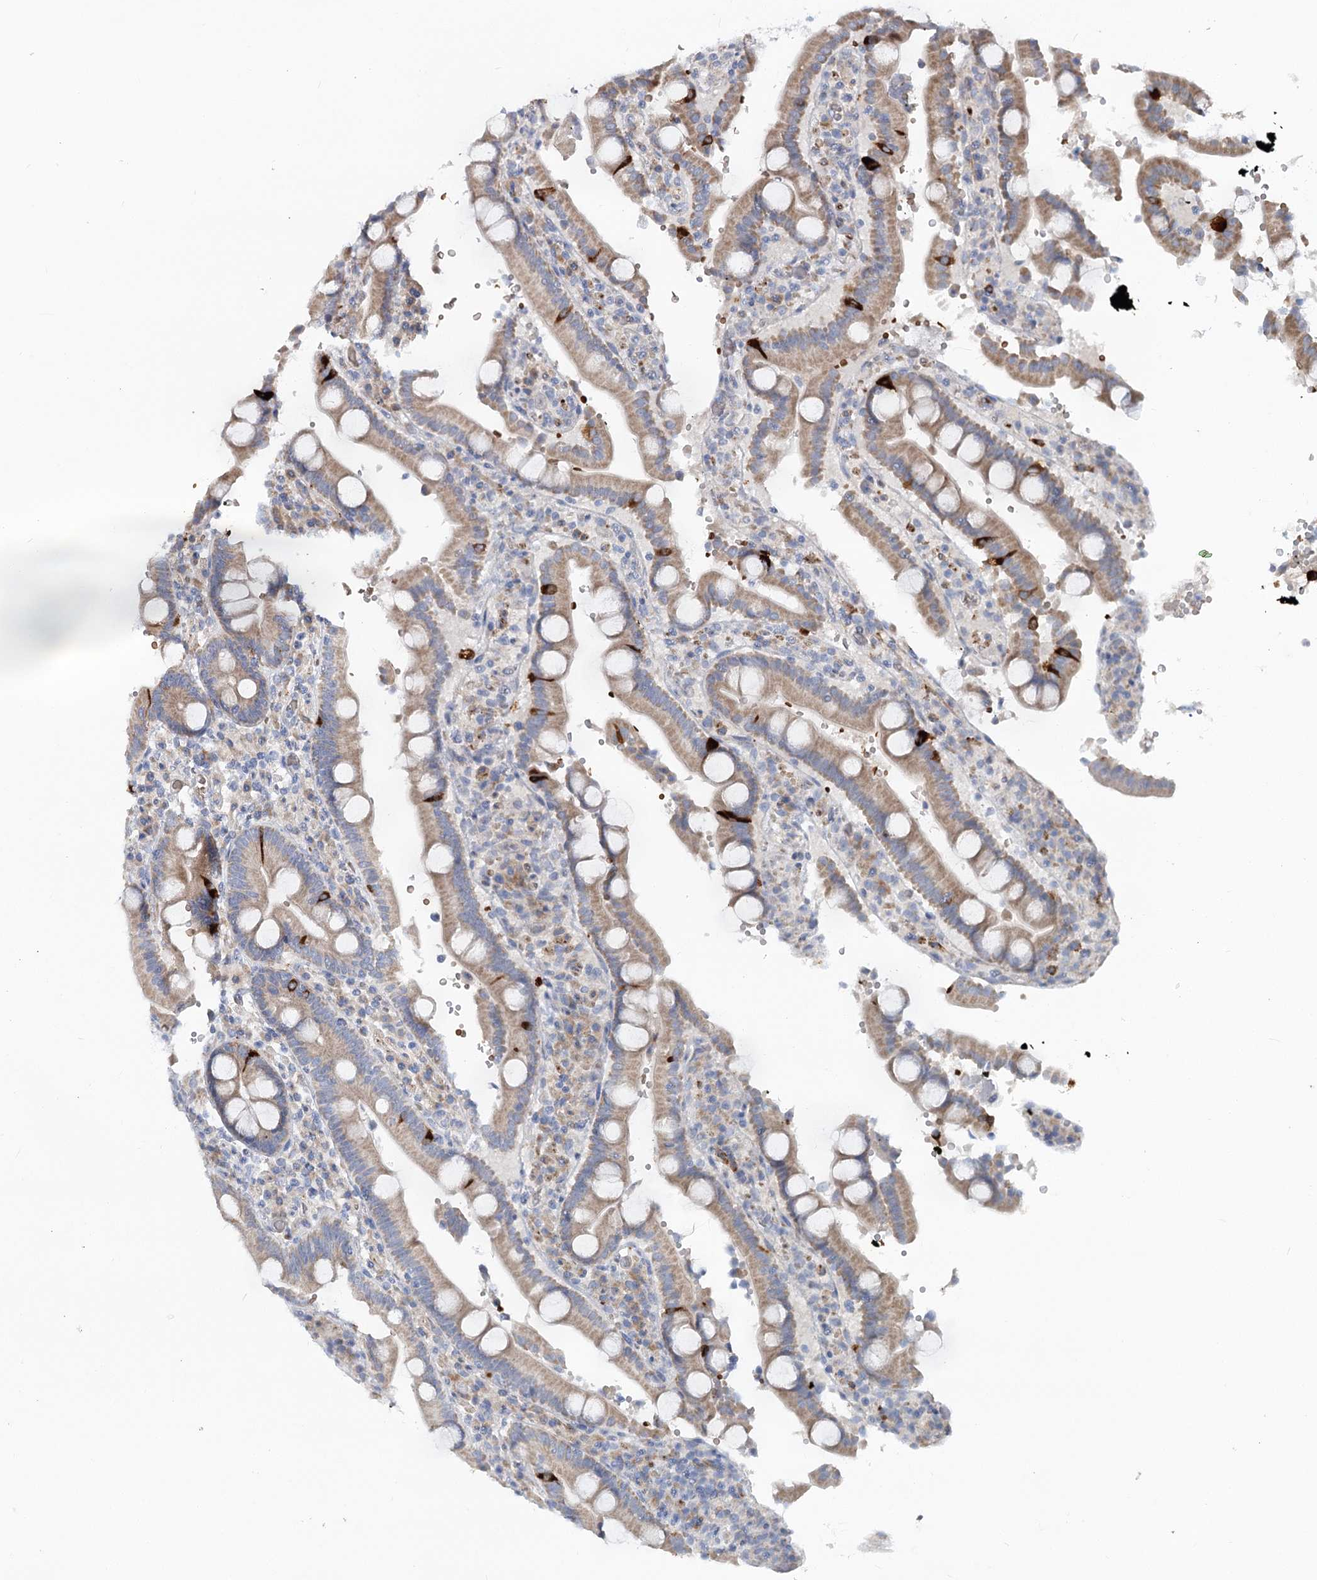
{"staining": {"intensity": "strong", "quantity": "<25%", "location": "cytoplasmic/membranous"}, "tissue": "duodenum", "cell_type": "Glandular cells", "image_type": "normal", "snomed": [{"axis": "morphology", "description": "Normal tissue, NOS"}, {"axis": "topography", "description": "Small intestine, NOS"}], "caption": "Immunohistochemistry photomicrograph of unremarkable human duodenum stained for a protein (brown), which shows medium levels of strong cytoplasmic/membranous positivity in about <25% of glandular cells.", "gene": "CIB4", "patient": {"sex": "female", "age": 71}}